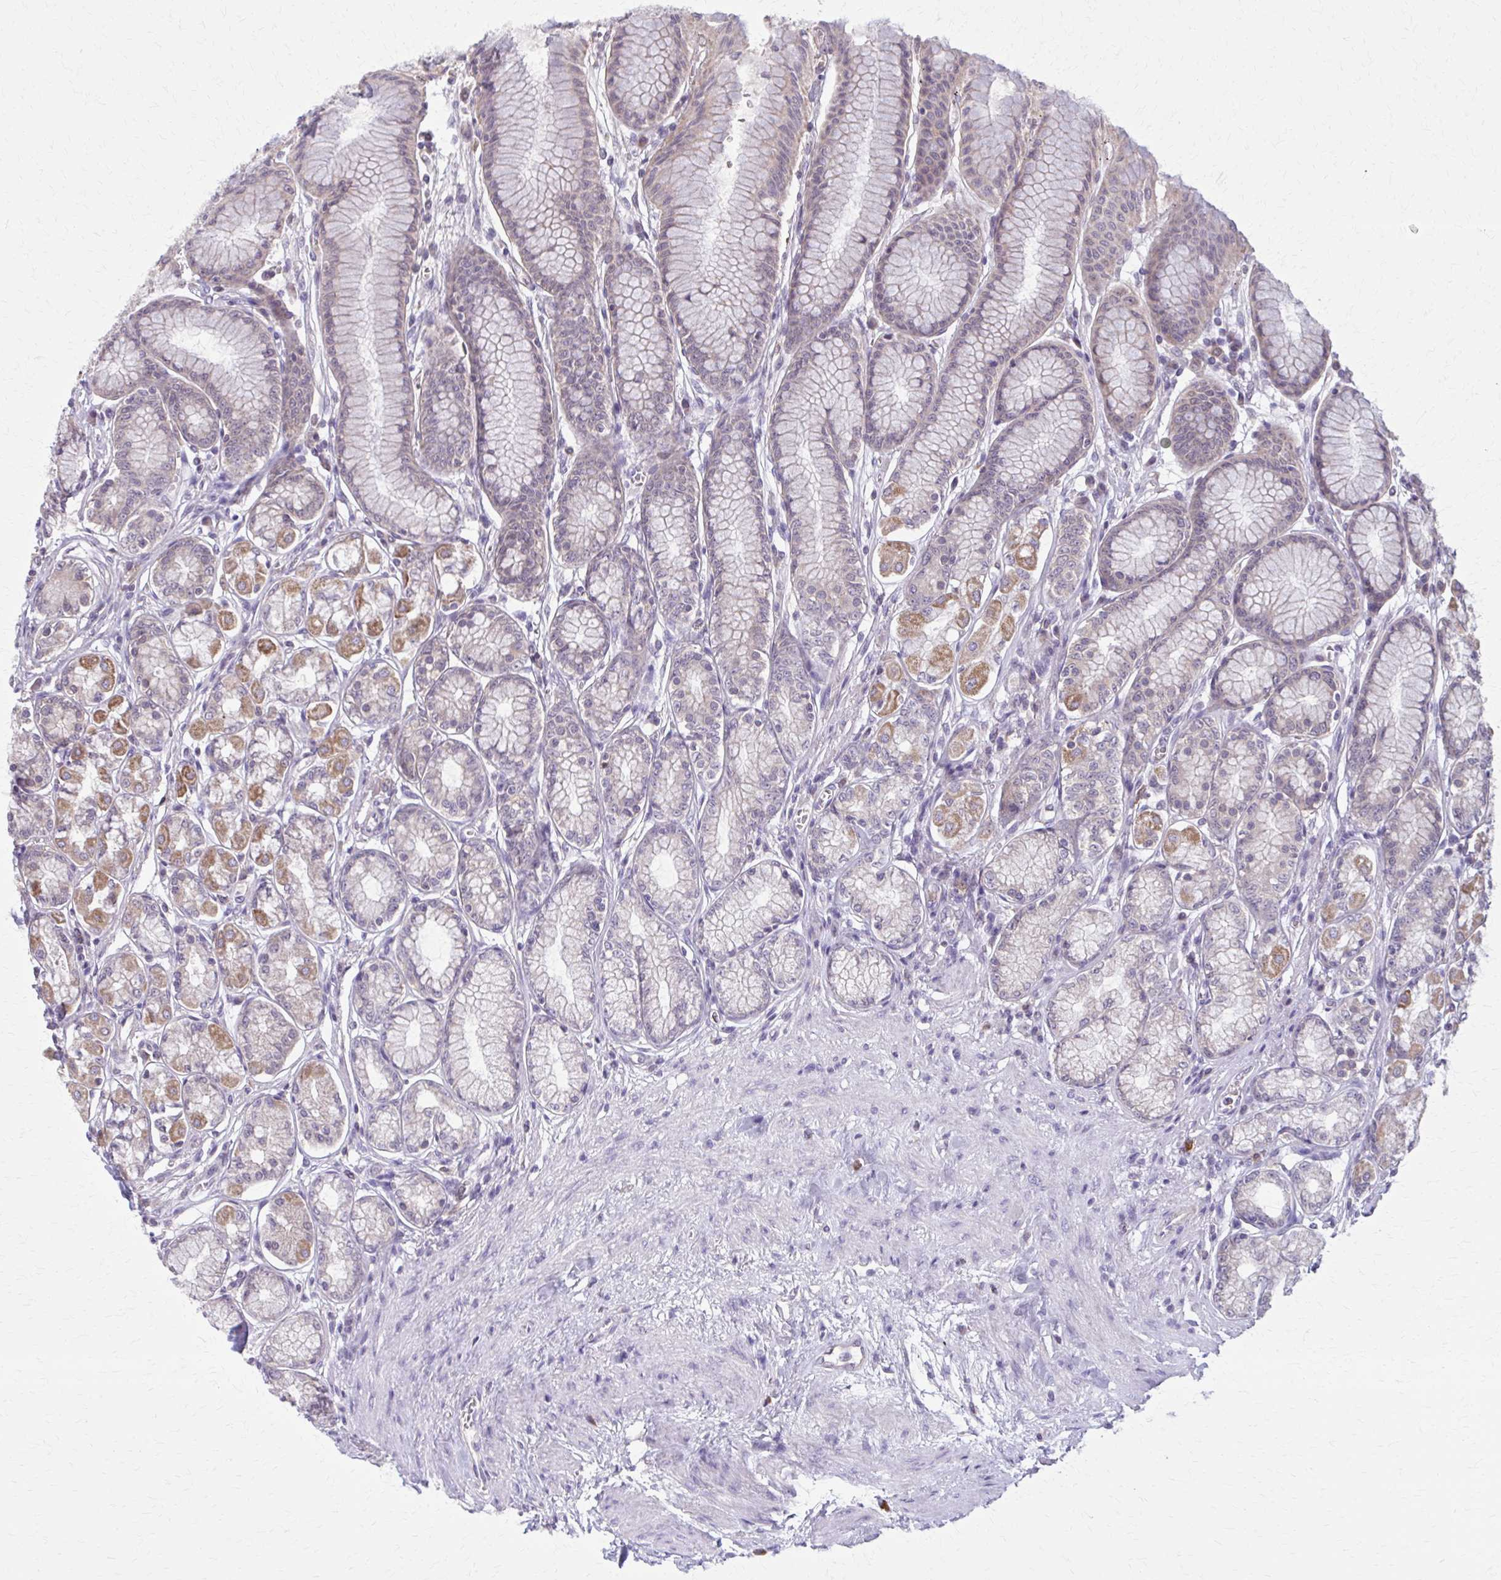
{"staining": {"intensity": "moderate", "quantity": "25%-75%", "location": "cytoplasmic/membranous"}, "tissue": "stomach", "cell_type": "Glandular cells", "image_type": "normal", "snomed": [{"axis": "morphology", "description": "Normal tissue, NOS"}, {"axis": "topography", "description": "Stomach"}, {"axis": "topography", "description": "Stomach, lower"}], "caption": "Brown immunohistochemical staining in normal stomach reveals moderate cytoplasmic/membranous staining in about 25%-75% of glandular cells.", "gene": "NRBF2", "patient": {"sex": "male", "age": 76}}